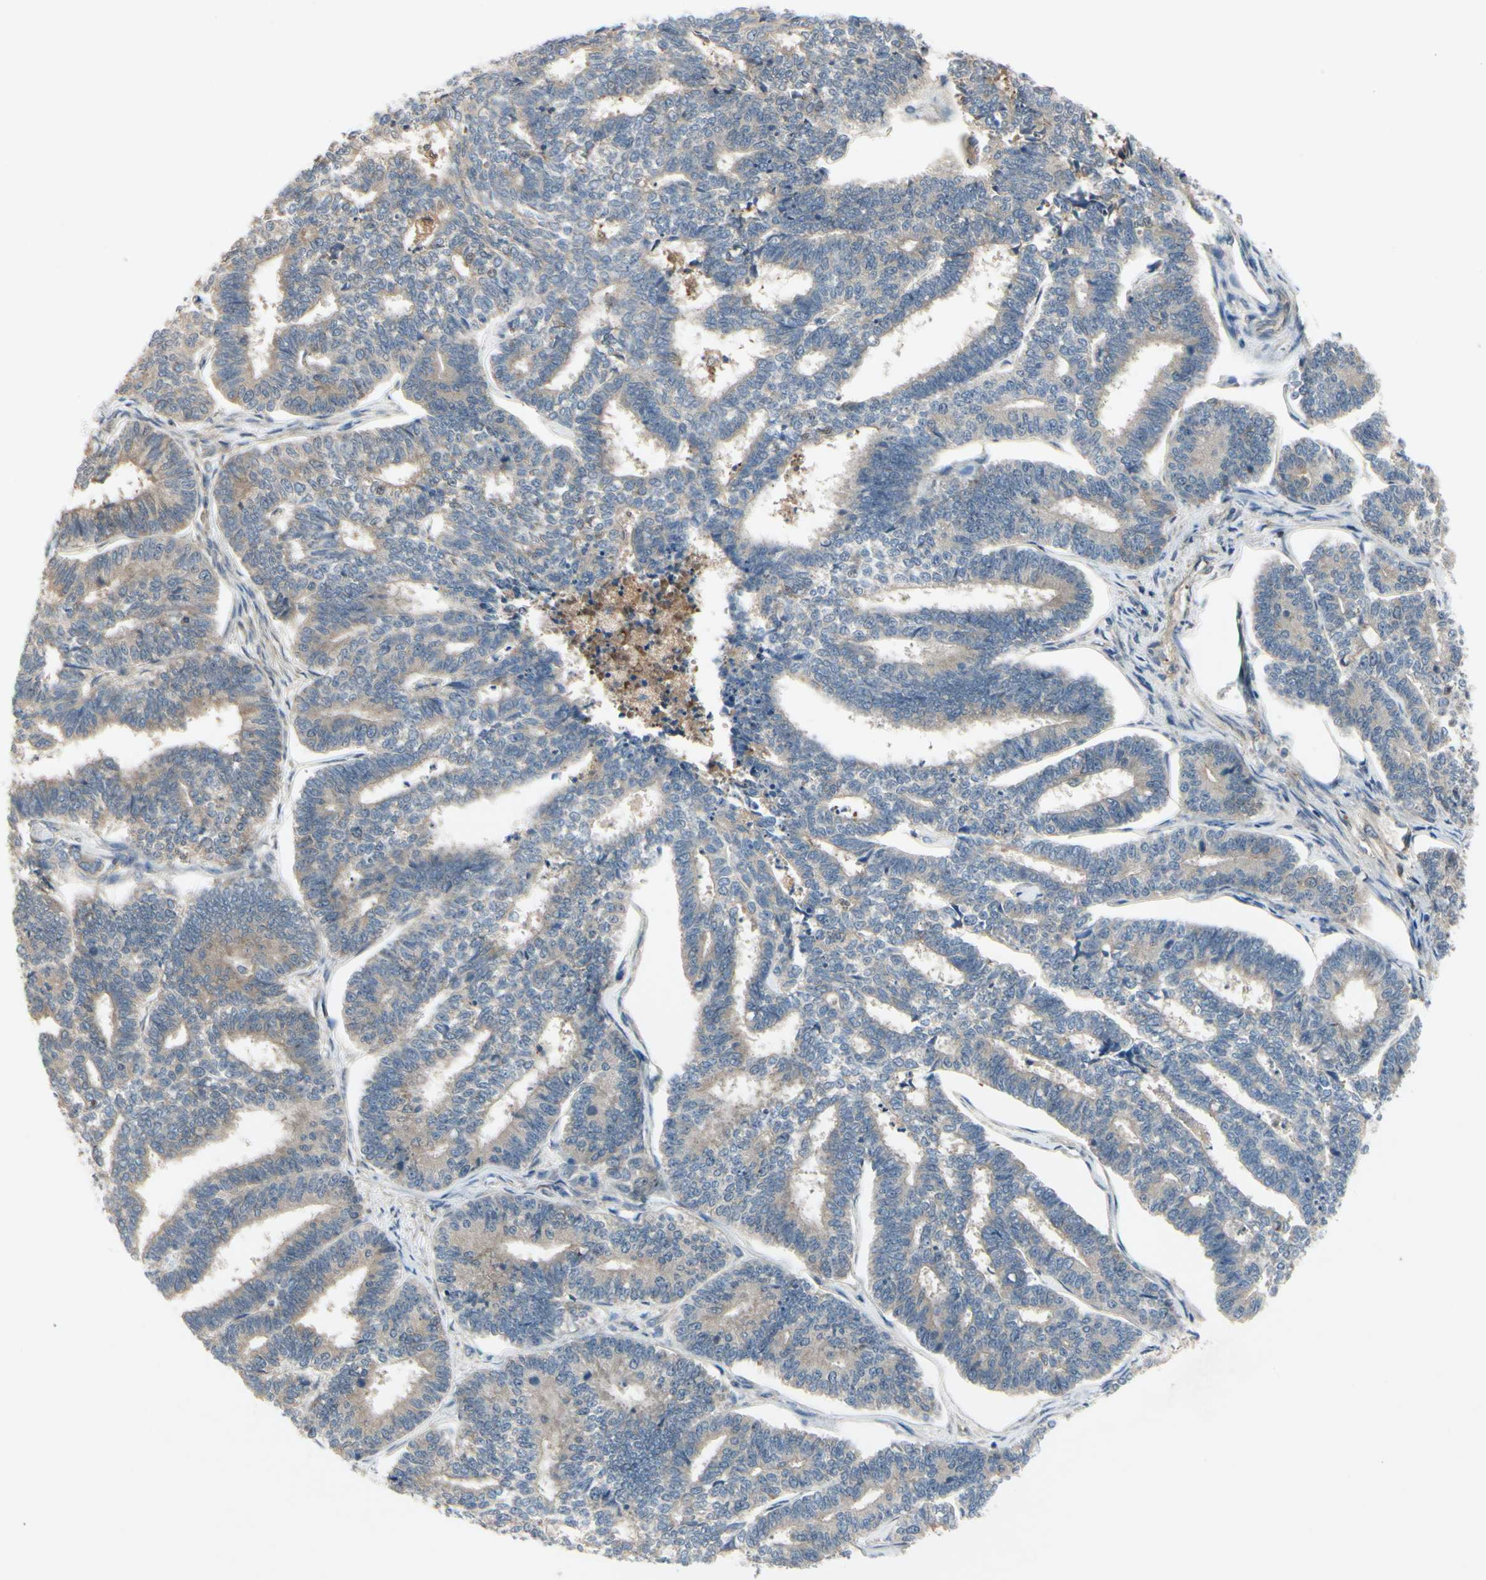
{"staining": {"intensity": "weak", "quantity": "25%-75%", "location": "cytoplasmic/membranous"}, "tissue": "endometrial cancer", "cell_type": "Tumor cells", "image_type": "cancer", "snomed": [{"axis": "morphology", "description": "Adenocarcinoma, NOS"}, {"axis": "topography", "description": "Endometrium"}], "caption": "This is a micrograph of immunohistochemistry (IHC) staining of endometrial adenocarcinoma, which shows weak expression in the cytoplasmic/membranous of tumor cells.", "gene": "RNF14", "patient": {"sex": "female", "age": 70}}